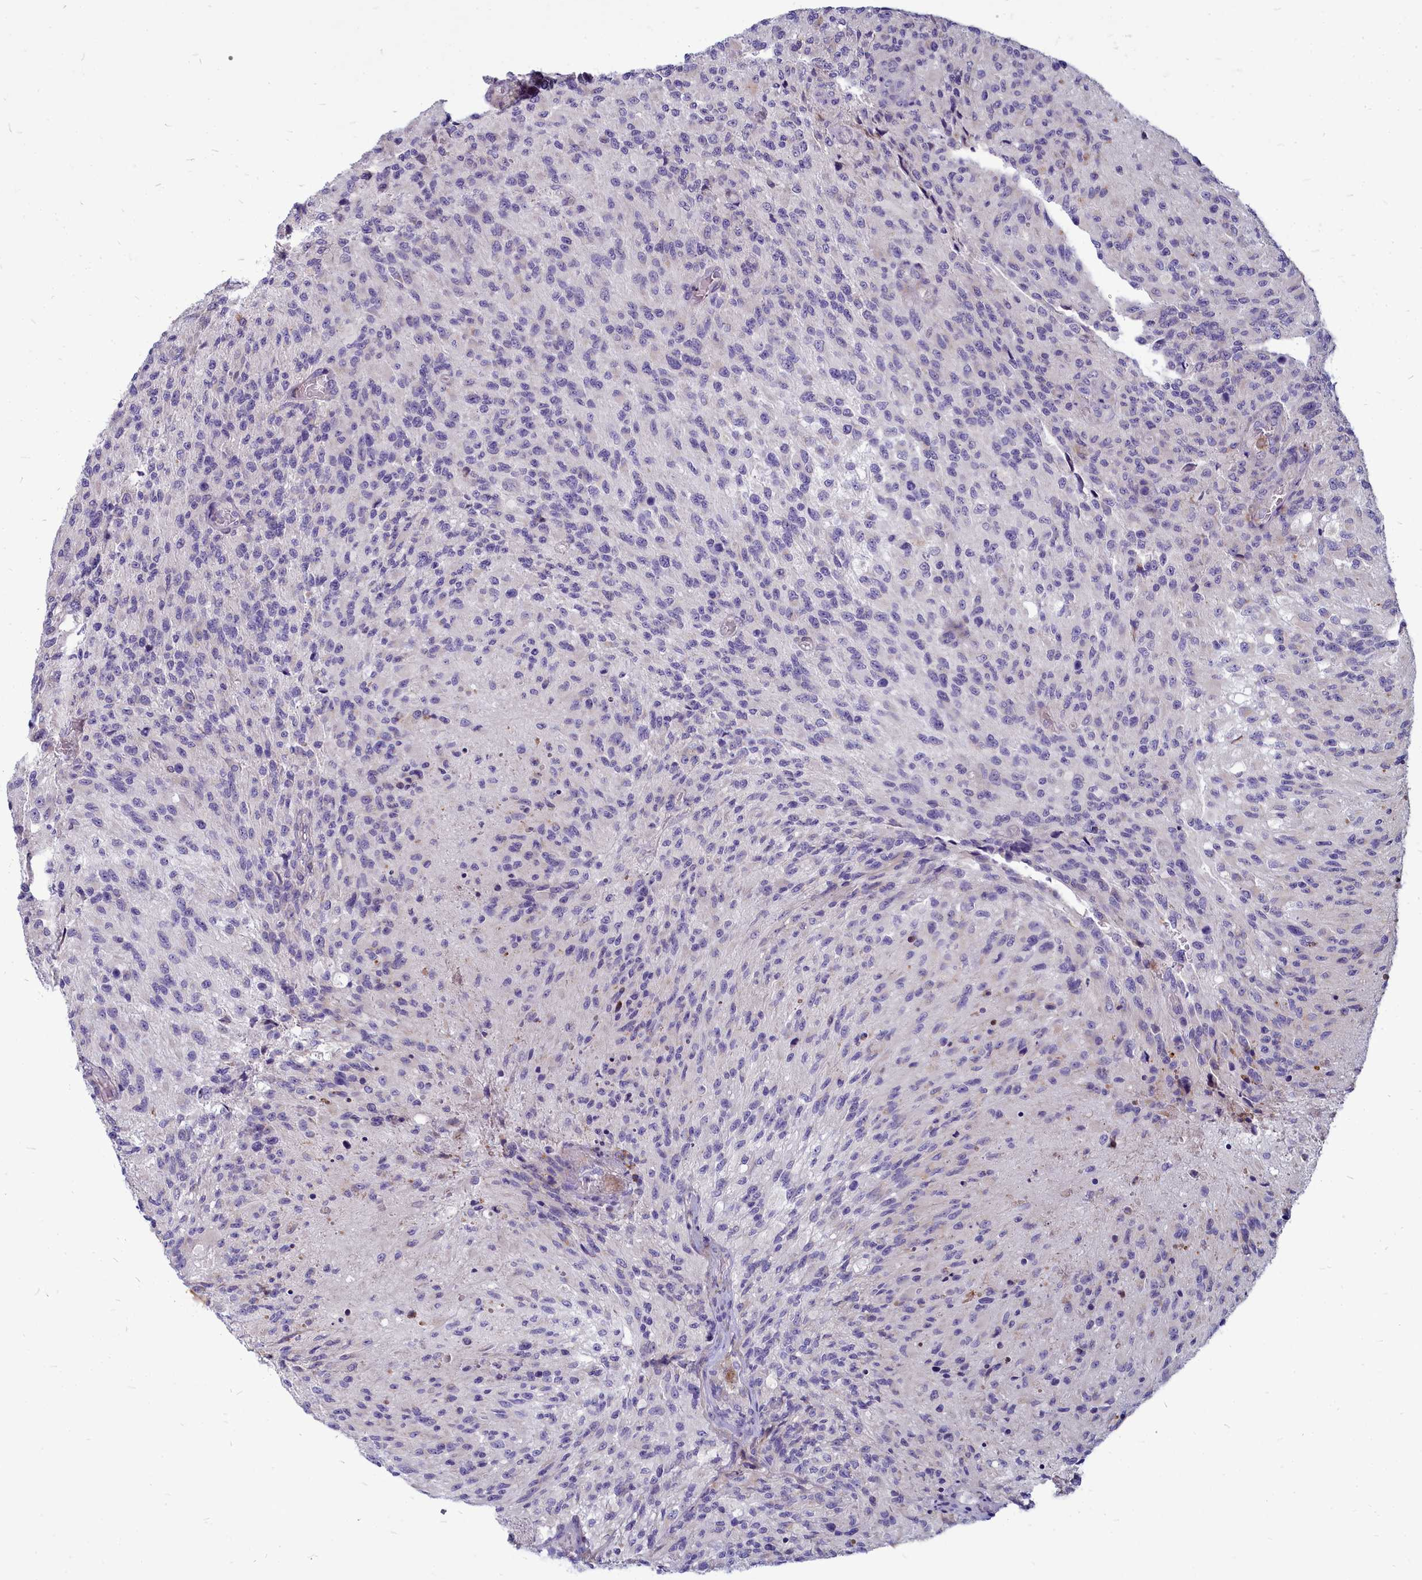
{"staining": {"intensity": "negative", "quantity": "none", "location": "none"}, "tissue": "glioma", "cell_type": "Tumor cells", "image_type": "cancer", "snomed": [{"axis": "morphology", "description": "Normal tissue, NOS"}, {"axis": "morphology", "description": "Glioma, malignant, High grade"}, {"axis": "topography", "description": "Cerebral cortex"}], "caption": "This is a image of immunohistochemistry (IHC) staining of glioma, which shows no positivity in tumor cells.", "gene": "SMPD4", "patient": {"sex": "male", "age": 56}}